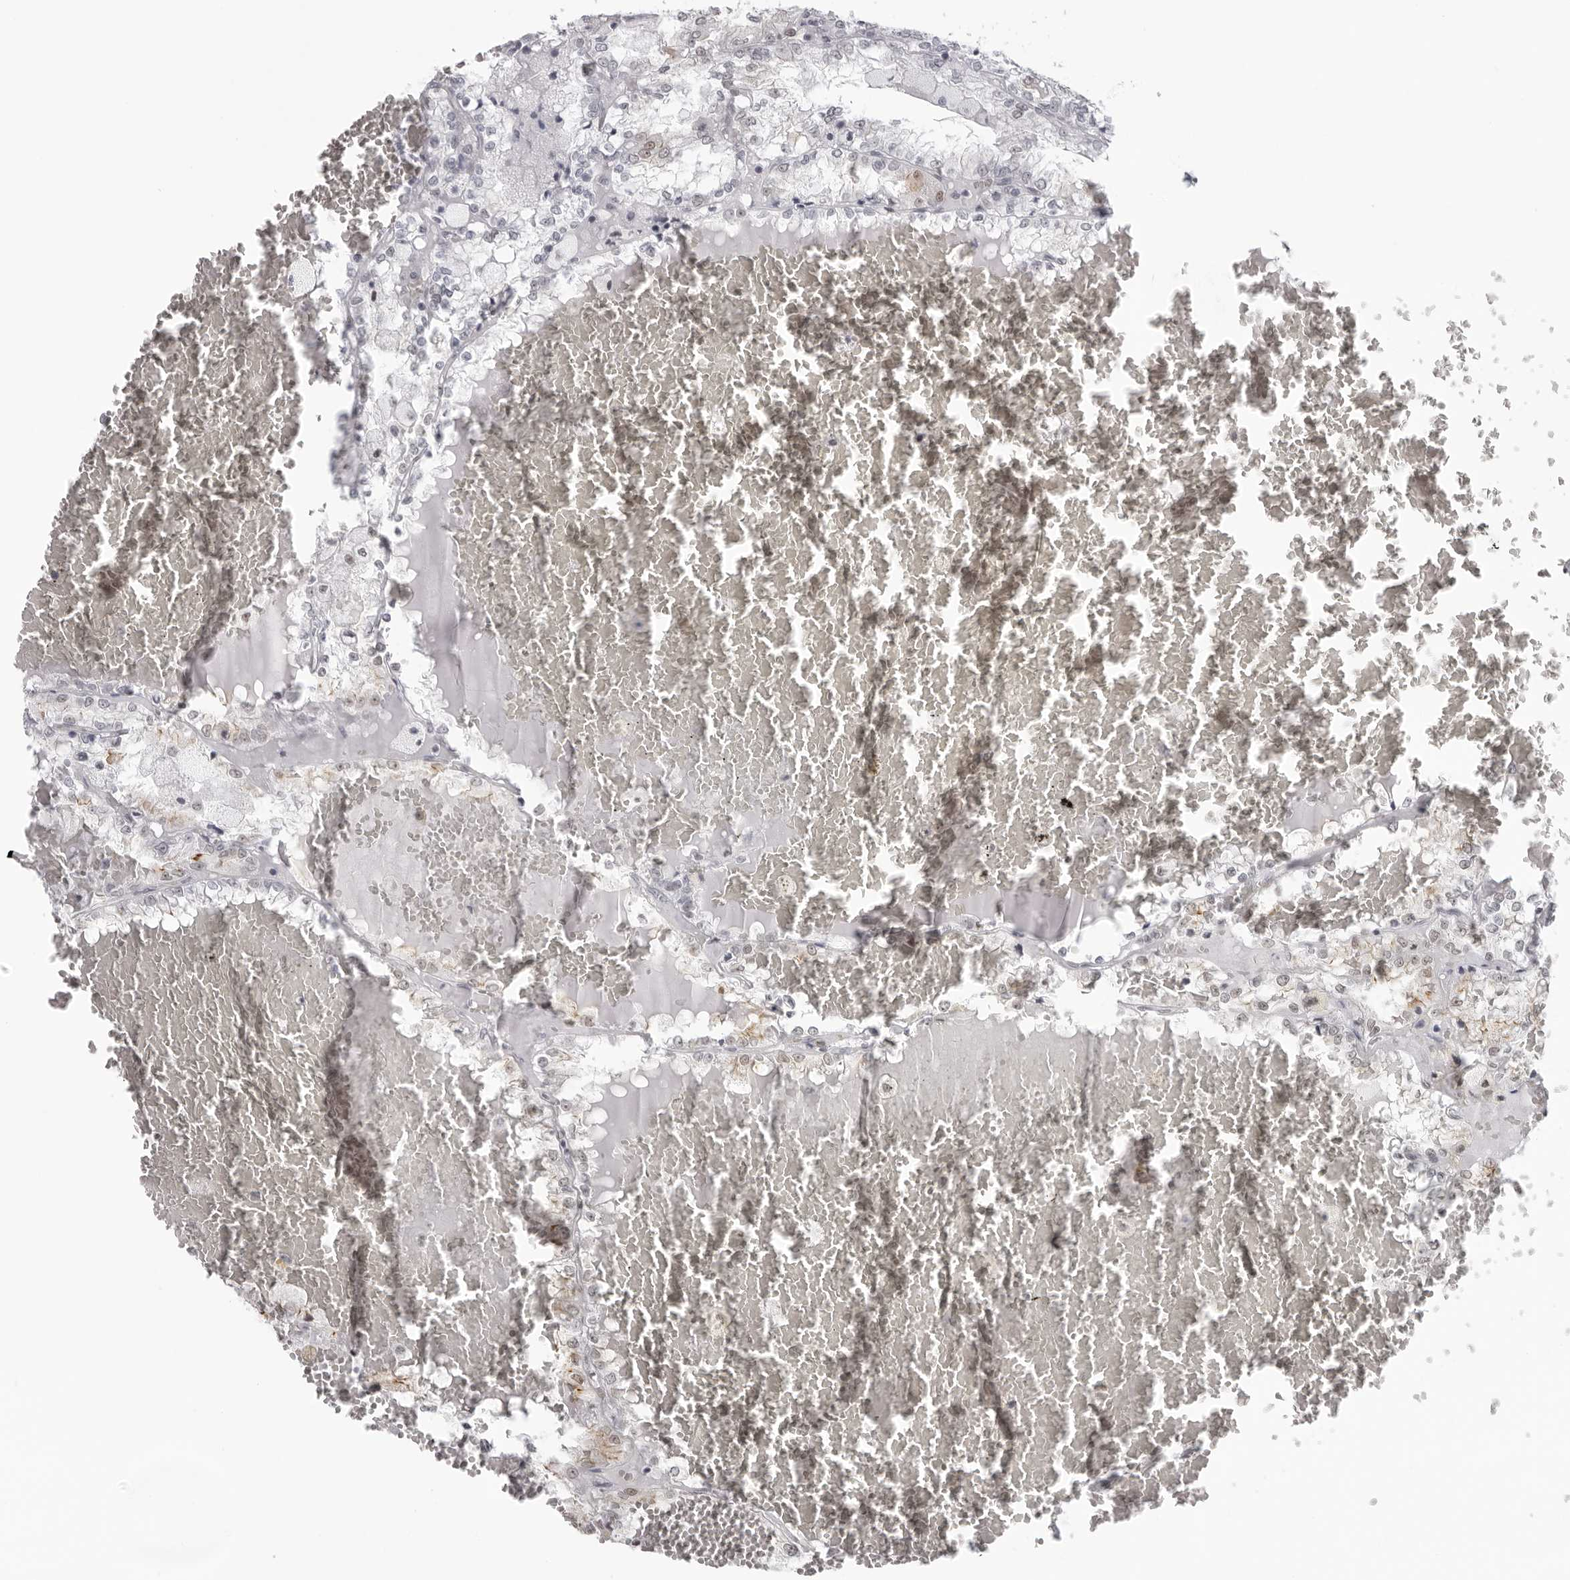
{"staining": {"intensity": "negative", "quantity": "none", "location": "none"}, "tissue": "renal cancer", "cell_type": "Tumor cells", "image_type": "cancer", "snomed": [{"axis": "morphology", "description": "Adenocarcinoma, NOS"}, {"axis": "topography", "description": "Kidney"}], "caption": "Immunohistochemistry histopathology image of neoplastic tissue: human renal cancer (adenocarcinoma) stained with DAB (3,3'-diaminobenzidine) displays no significant protein positivity in tumor cells. (DAB (3,3'-diaminobenzidine) IHC with hematoxylin counter stain).", "gene": "ESPN", "patient": {"sex": "female", "age": 56}}